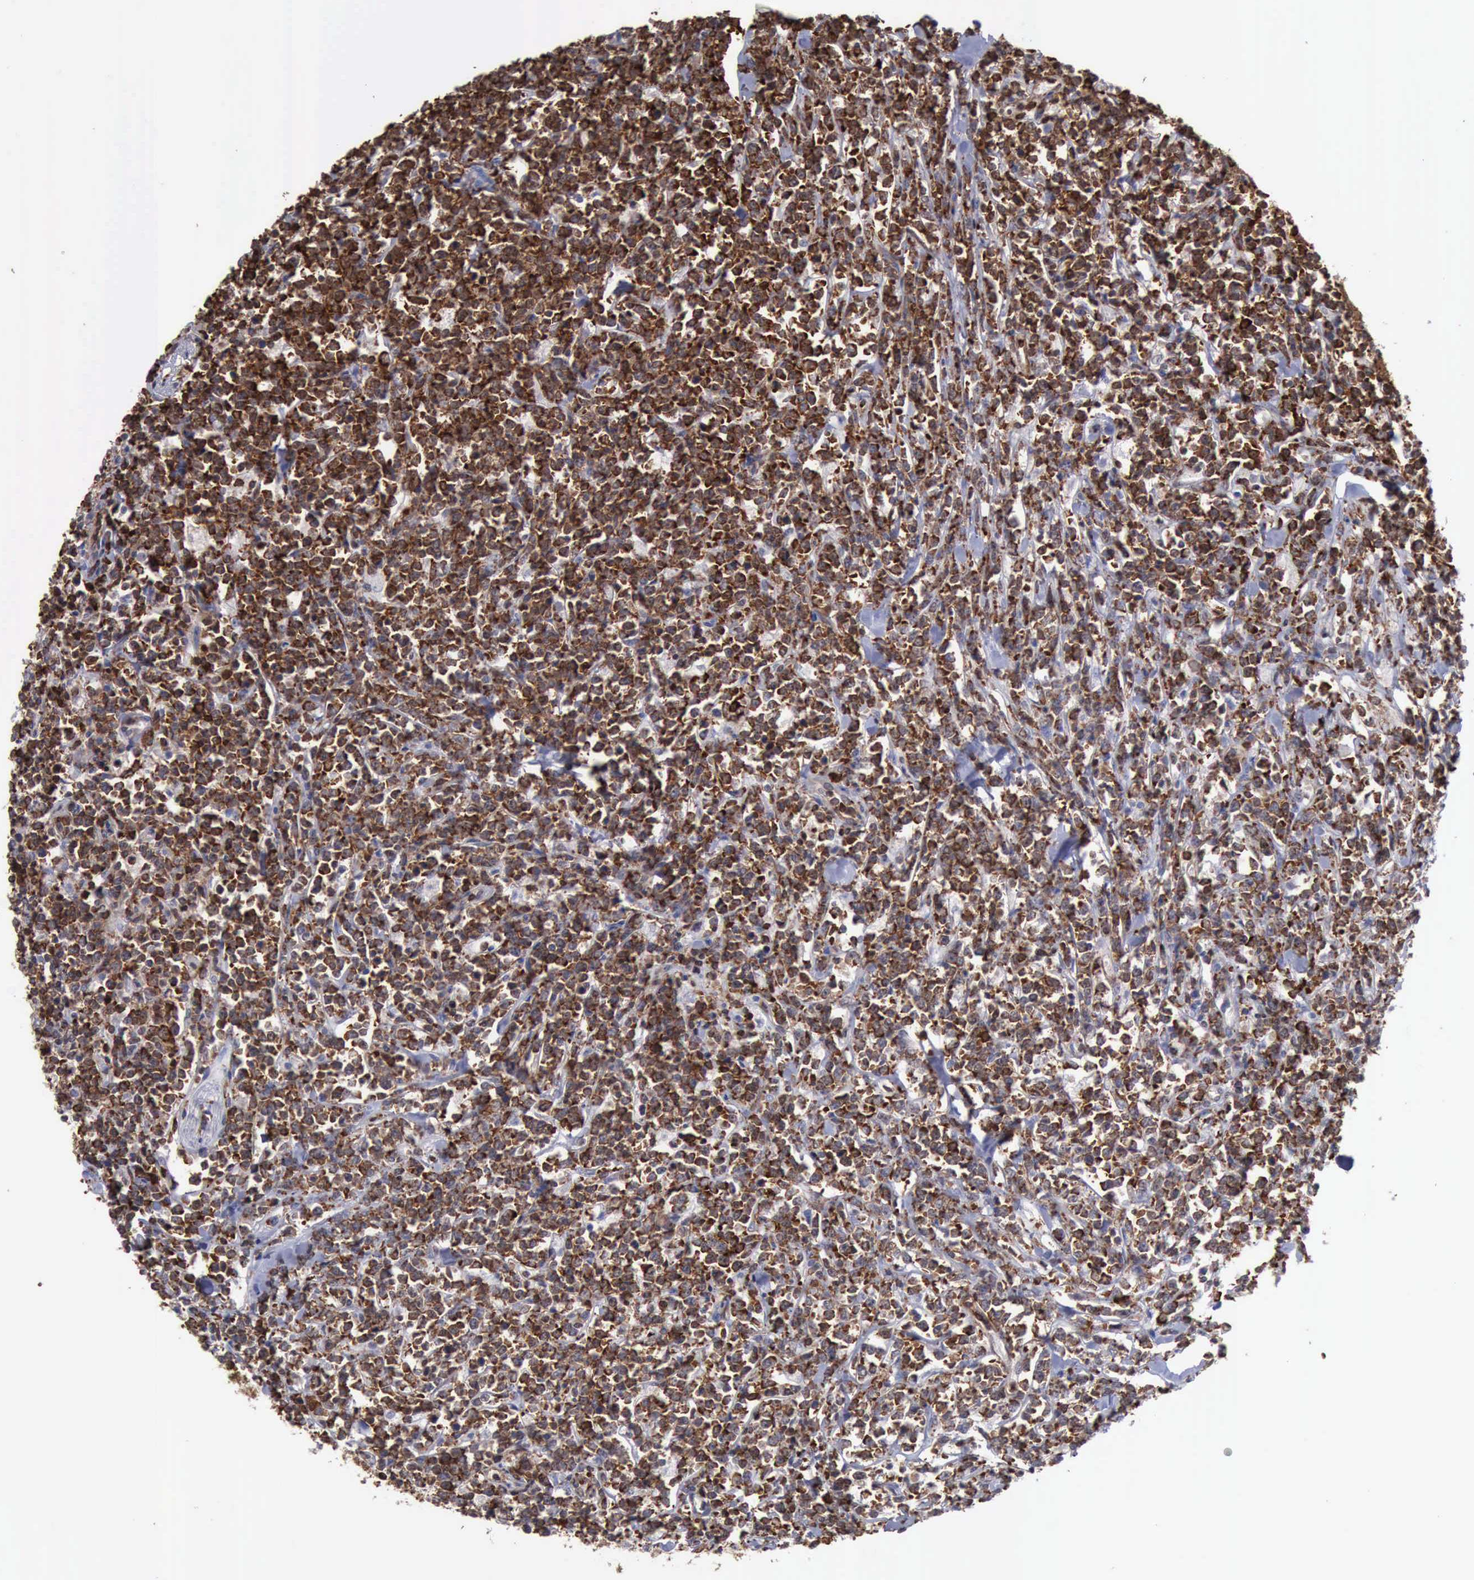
{"staining": {"intensity": "strong", "quantity": ">75%", "location": "cytoplasmic/membranous,nuclear"}, "tissue": "lymphoma", "cell_type": "Tumor cells", "image_type": "cancer", "snomed": [{"axis": "morphology", "description": "Malignant lymphoma, non-Hodgkin's type, High grade"}, {"axis": "topography", "description": "Small intestine"}, {"axis": "topography", "description": "Colon"}], "caption": "Human lymphoma stained with a protein marker exhibits strong staining in tumor cells.", "gene": "PDCD4", "patient": {"sex": "male", "age": 8}}